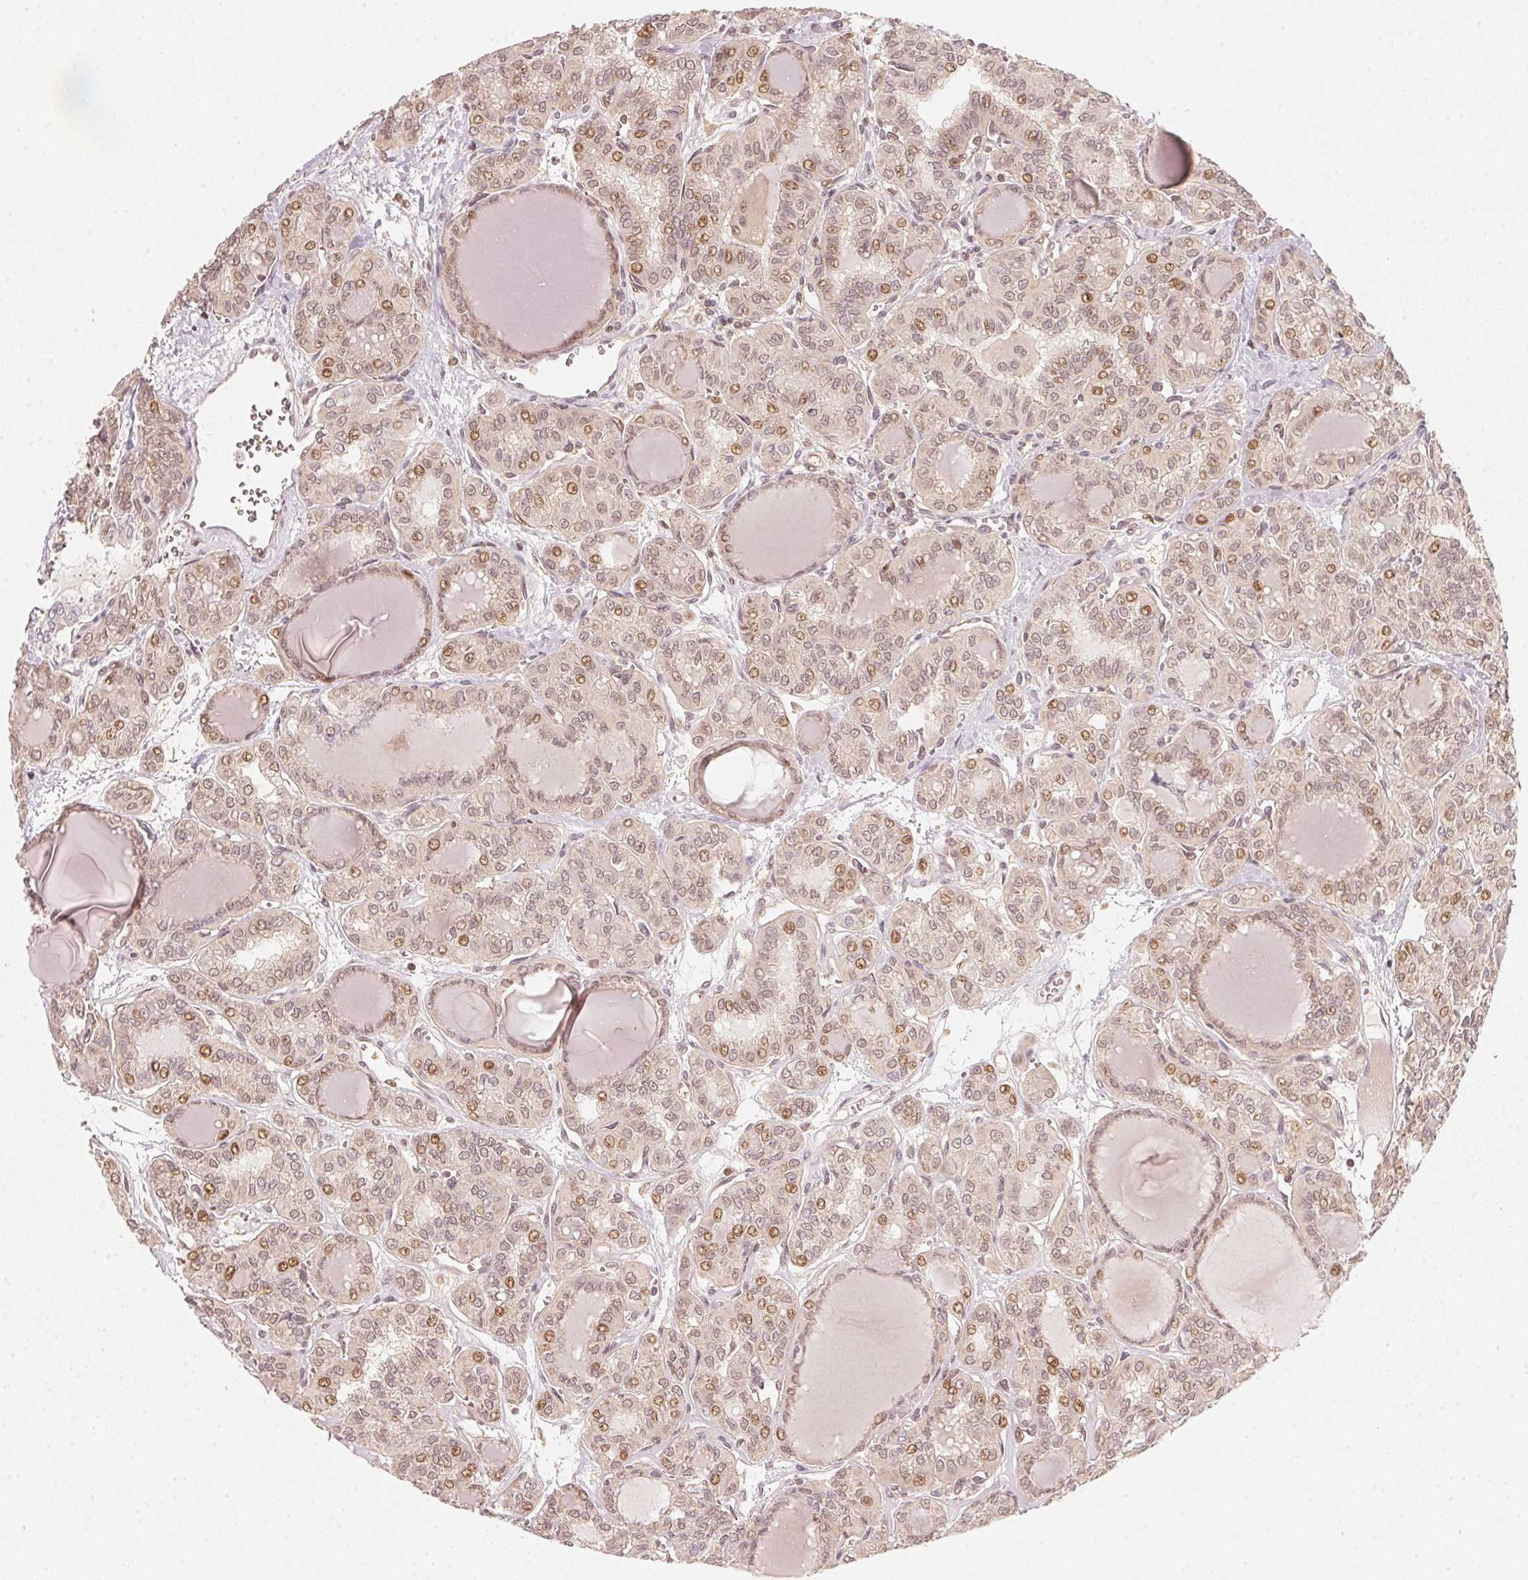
{"staining": {"intensity": "moderate", "quantity": "25%-75%", "location": "nuclear"}, "tissue": "thyroid cancer", "cell_type": "Tumor cells", "image_type": "cancer", "snomed": [{"axis": "morphology", "description": "Papillary adenocarcinoma, NOS"}, {"axis": "topography", "description": "Thyroid gland"}], "caption": "Human thyroid cancer (papillary adenocarcinoma) stained with a brown dye exhibits moderate nuclear positive positivity in approximately 25%-75% of tumor cells.", "gene": "UBE2L3", "patient": {"sex": "female", "age": 41}}